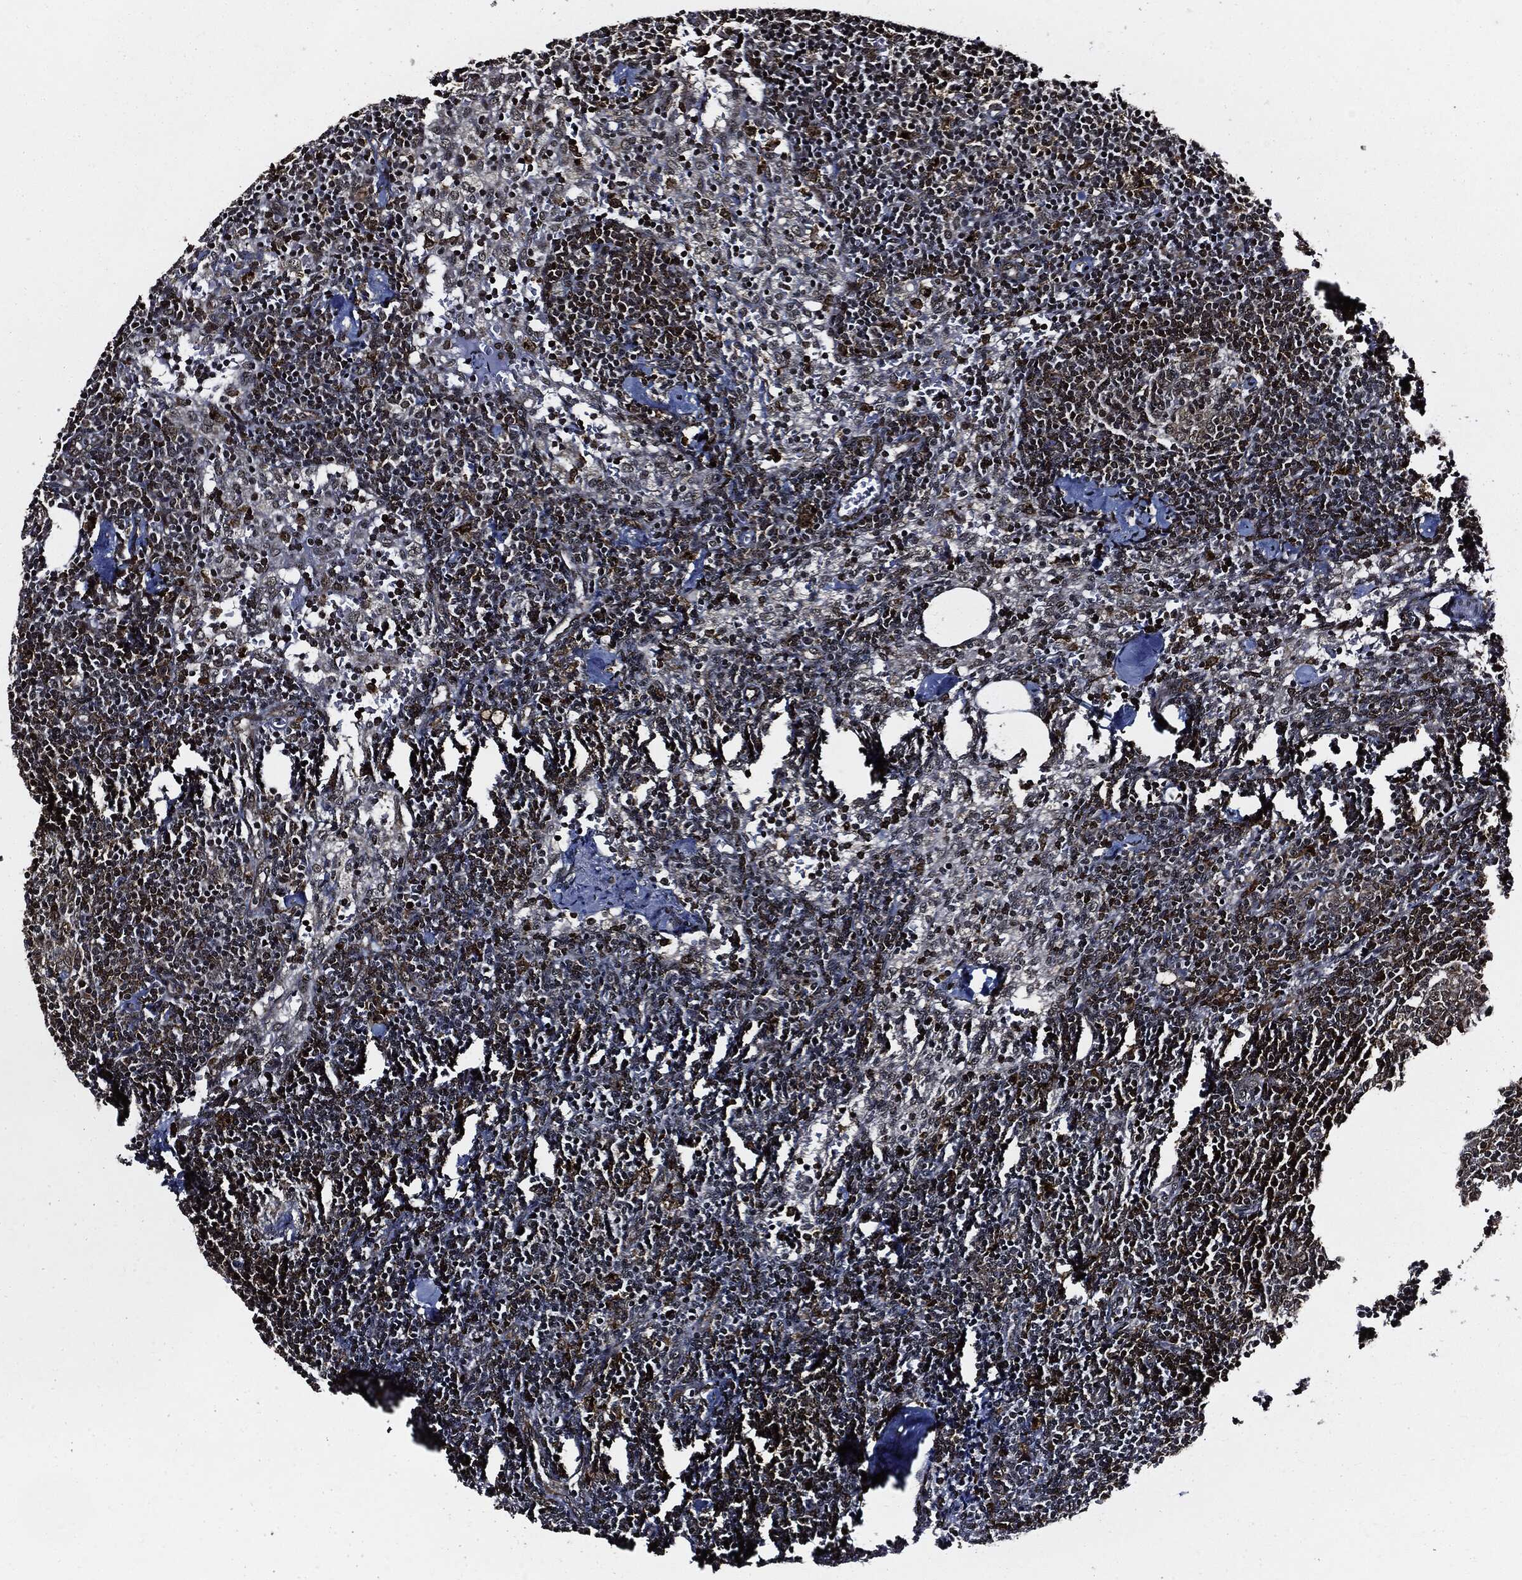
{"staining": {"intensity": "moderate", "quantity": "25%-75%", "location": "cytoplasmic/membranous,nuclear"}, "tissue": "lymph node", "cell_type": "Non-germinal center cells", "image_type": "normal", "snomed": [{"axis": "morphology", "description": "Normal tissue, NOS"}, {"axis": "topography", "description": "Lymph node"}], "caption": "Immunohistochemistry histopathology image of benign lymph node stained for a protein (brown), which demonstrates medium levels of moderate cytoplasmic/membranous,nuclear expression in about 25%-75% of non-germinal center cells.", "gene": "SUGT1", "patient": {"sex": "female", "age": 52}}